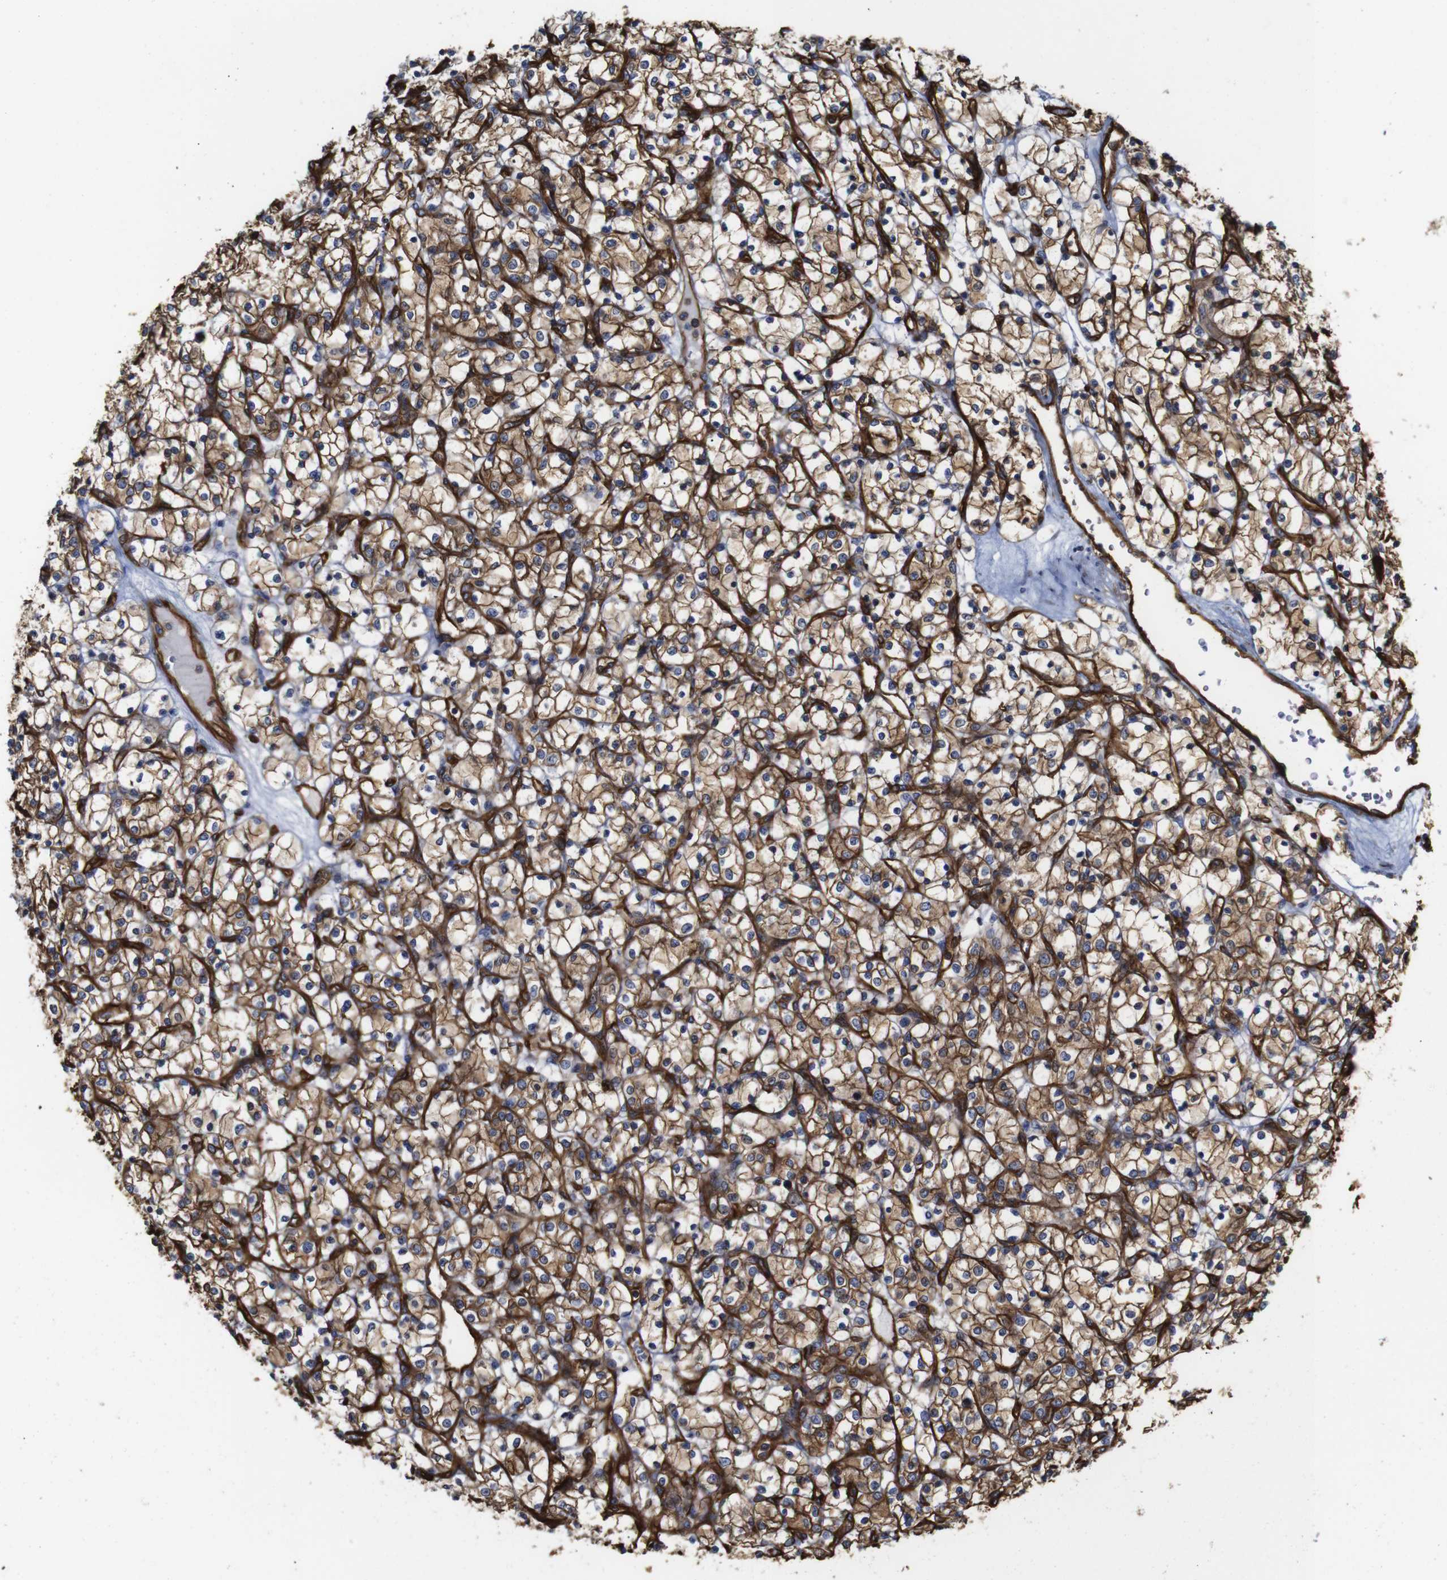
{"staining": {"intensity": "weak", "quantity": ">75%", "location": "cytoplasmic/membranous"}, "tissue": "renal cancer", "cell_type": "Tumor cells", "image_type": "cancer", "snomed": [{"axis": "morphology", "description": "Adenocarcinoma, NOS"}, {"axis": "topography", "description": "Kidney"}], "caption": "DAB (3,3'-diaminobenzidine) immunohistochemical staining of renal adenocarcinoma exhibits weak cytoplasmic/membranous protein expression in about >75% of tumor cells. (DAB = brown stain, brightfield microscopy at high magnification).", "gene": "SPTBN1", "patient": {"sex": "female", "age": 69}}